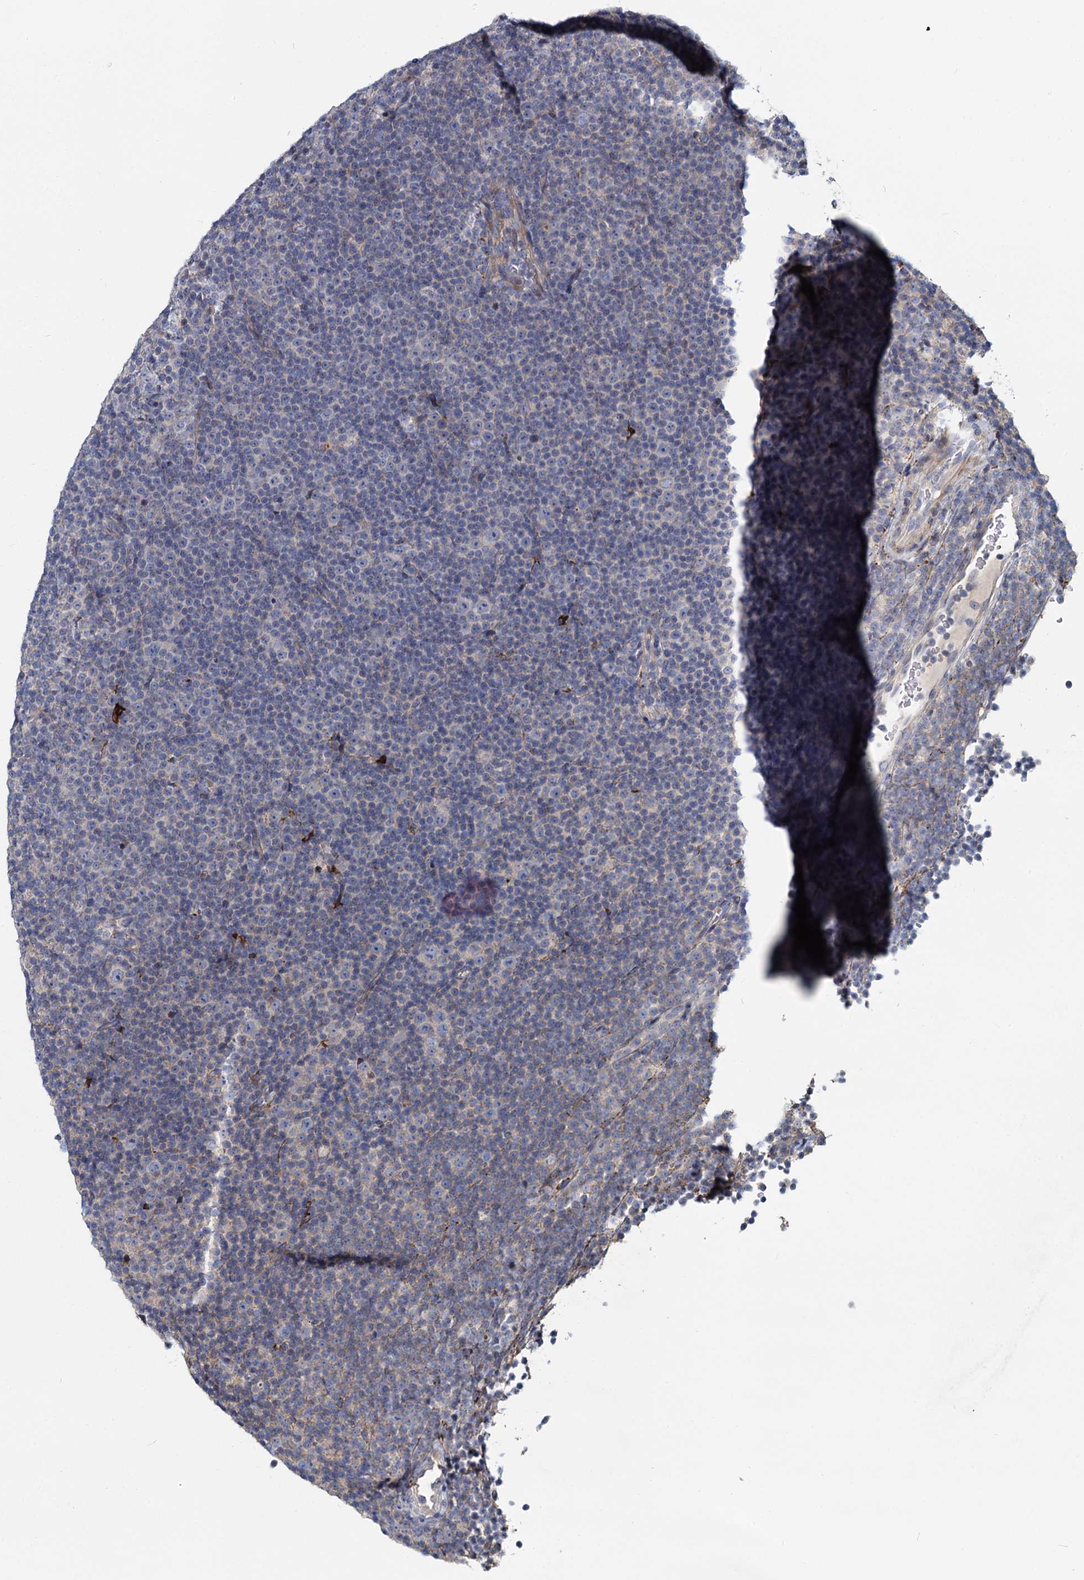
{"staining": {"intensity": "negative", "quantity": "none", "location": "none"}, "tissue": "lymphoma", "cell_type": "Tumor cells", "image_type": "cancer", "snomed": [{"axis": "morphology", "description": "Malignant lymphoma, non-Hodgkin's type, Low grade"}, {"axis": "topography", "description": "Lymph node"}], "caption": "Low-grade malignant lymphoma, non-Hodgkin's type was stained to show a protein in brown. There is no significant staining in tumor cells.", "gene": "DCUN1D2", "patient": {"sex": "female", "age": 67}}